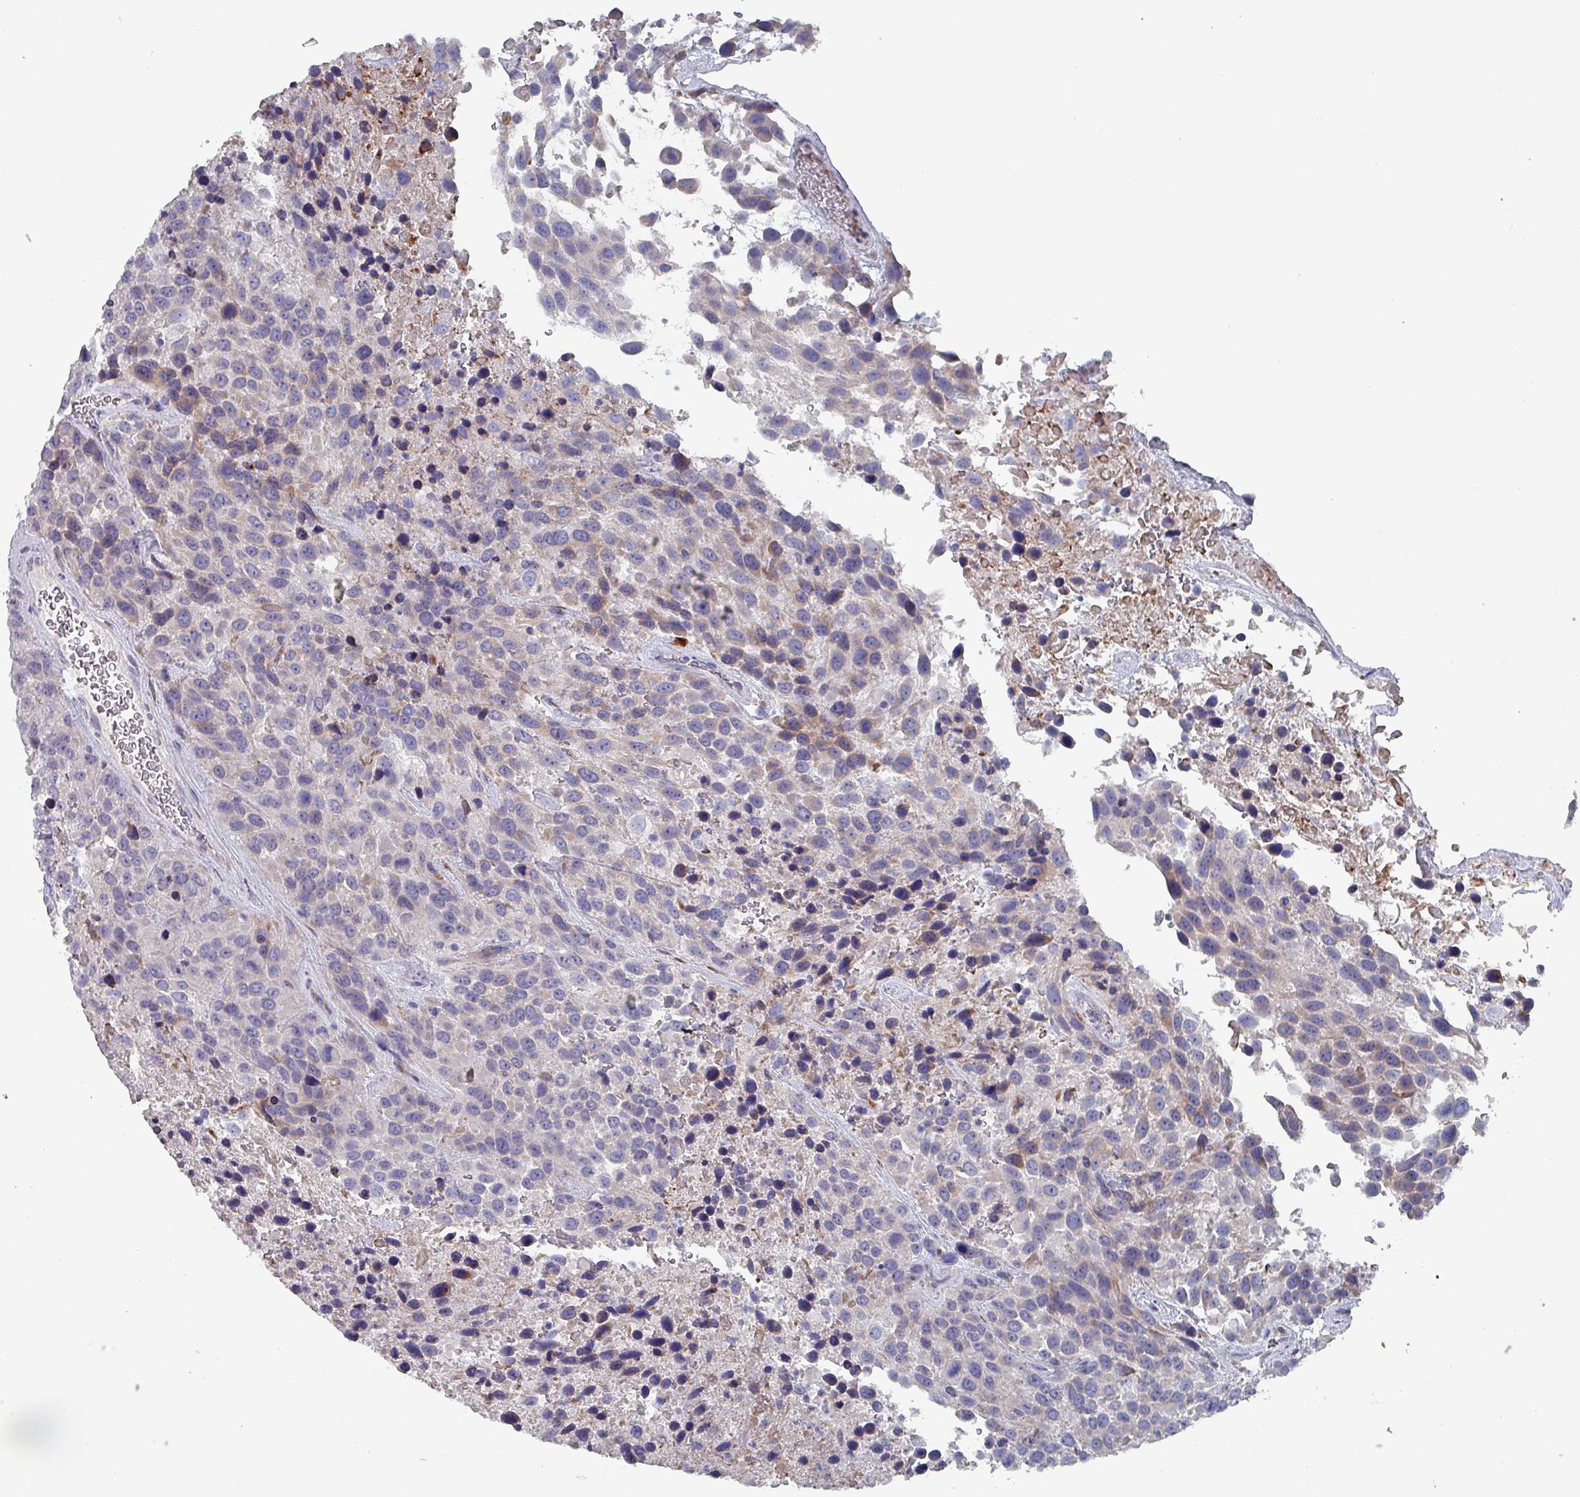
{"staining": {"intensity": "weak", "quantity": "<25%", "location": "cytoplasmic/membranous"}, "tissue": "urothelial cancer", "cell_type": "Tumor cells", "image_type": "cancer", "snomed": [{"axis": "morphology", "description": "Urothelial carcinoma, High grade"}, {"axis": "topography", "description": "Urinary bladder"}], "caption": "The photomicrograph reveals no staining of tumor cells in urothelial cancer. (DAB immunohistochemistry (IHC) with hematoxylin counter stain).", "gene": "DRD5", "patient": {"sex": "female", "age": 70}}